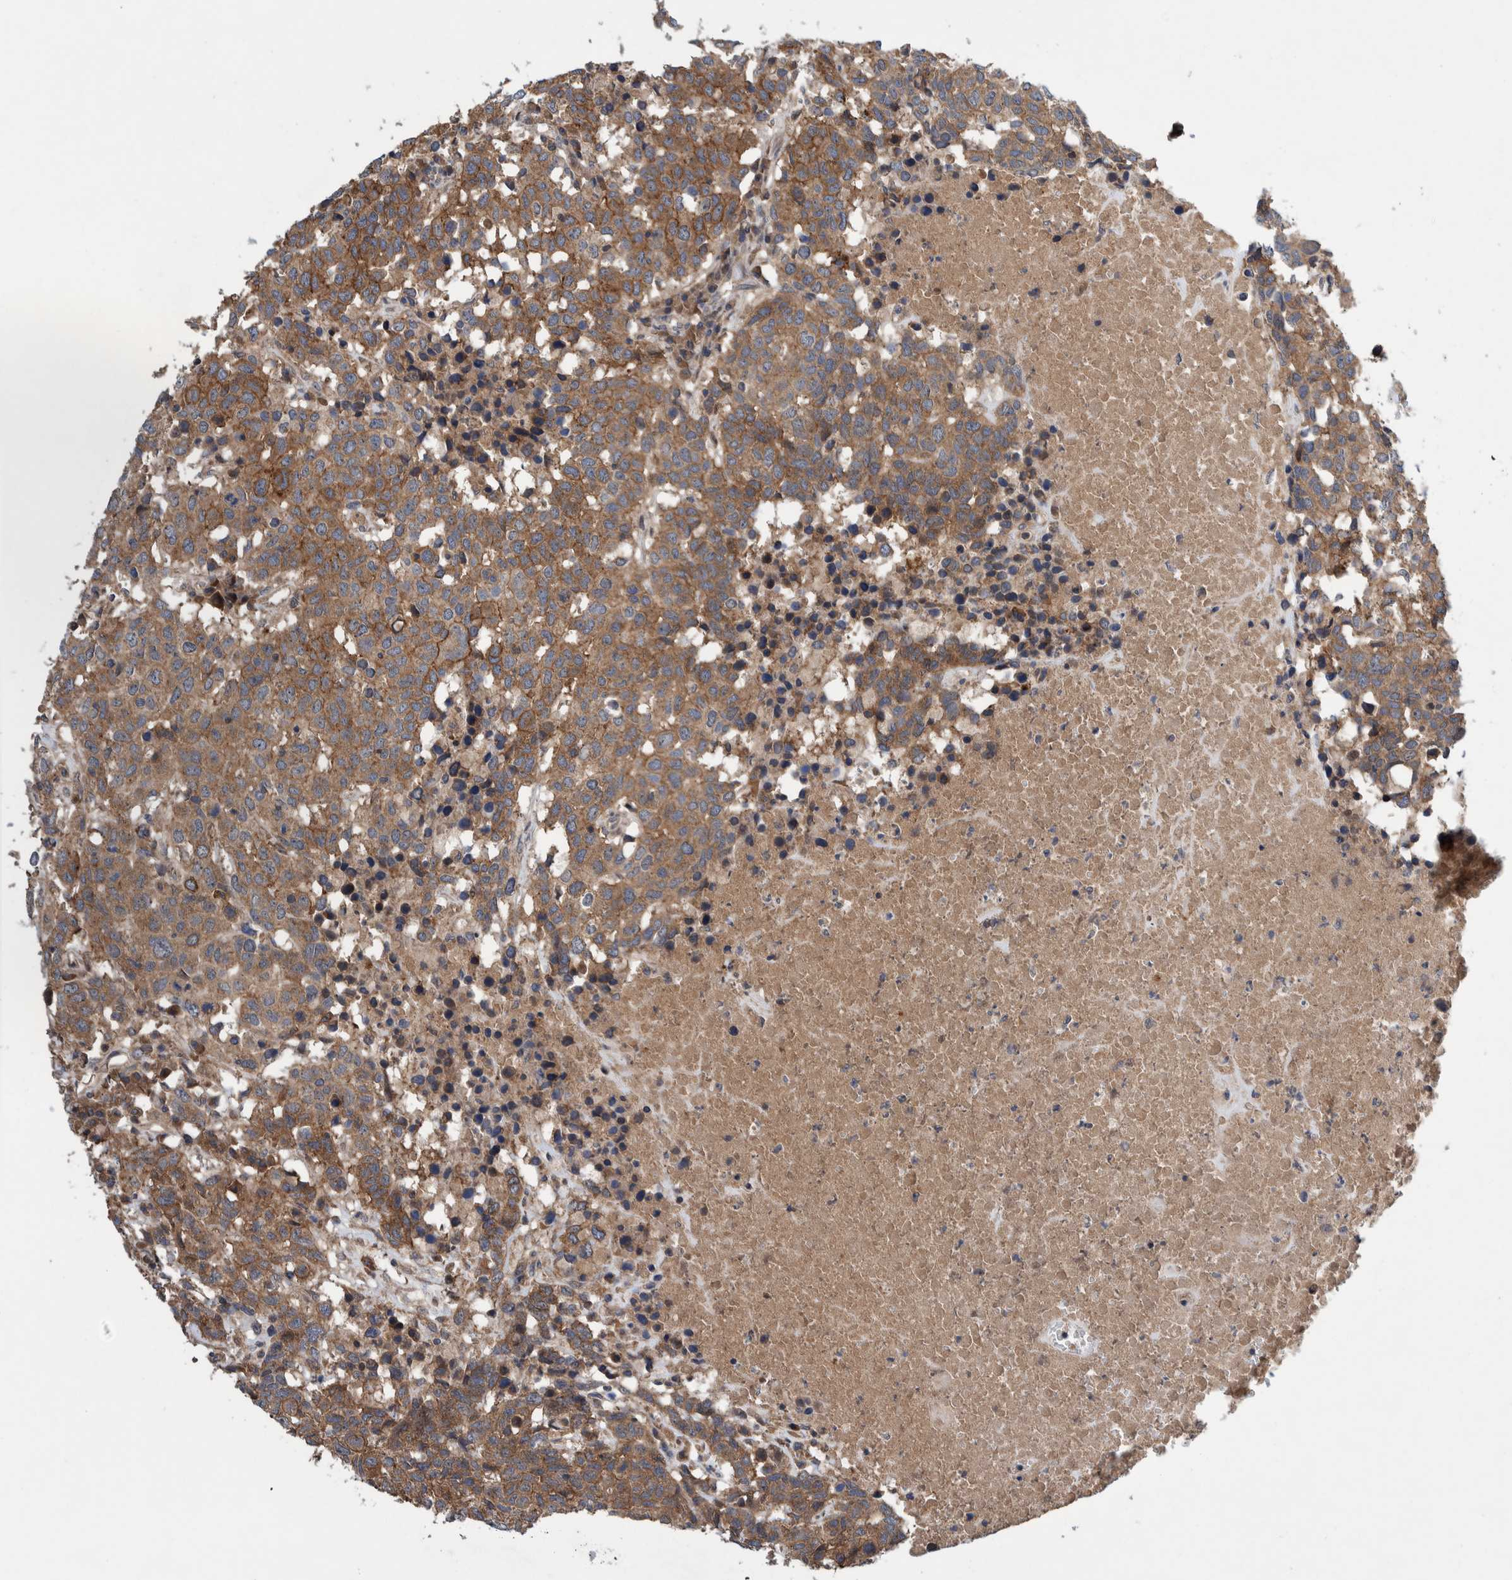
{"staining": {"intensity": "moderate", "quantity": ">75%", "location": "cytoplasmic/membranous"}, "tissue": "head and neck cancer", "cell_type": "Tumor cells", "image_type": "cancer", "snomed": [{"axis": "morphology", "description": "Squamous cell carcinoma, NOS"}, {"axis": "topography", "description": "Head-Neck"}], "caption": "DAB immunohistochemical staining of head and neck squamous cell carcinoma exhibits moderate cytoplasmic/membranous protein staining in about >75% of tumor cells. (DAB (3,3'-diaminobenzidine) IHC with brightfield microscopy, high magnification).", "gene": "PIK3R6", "patient": {"sex": "male", "age": 66}}